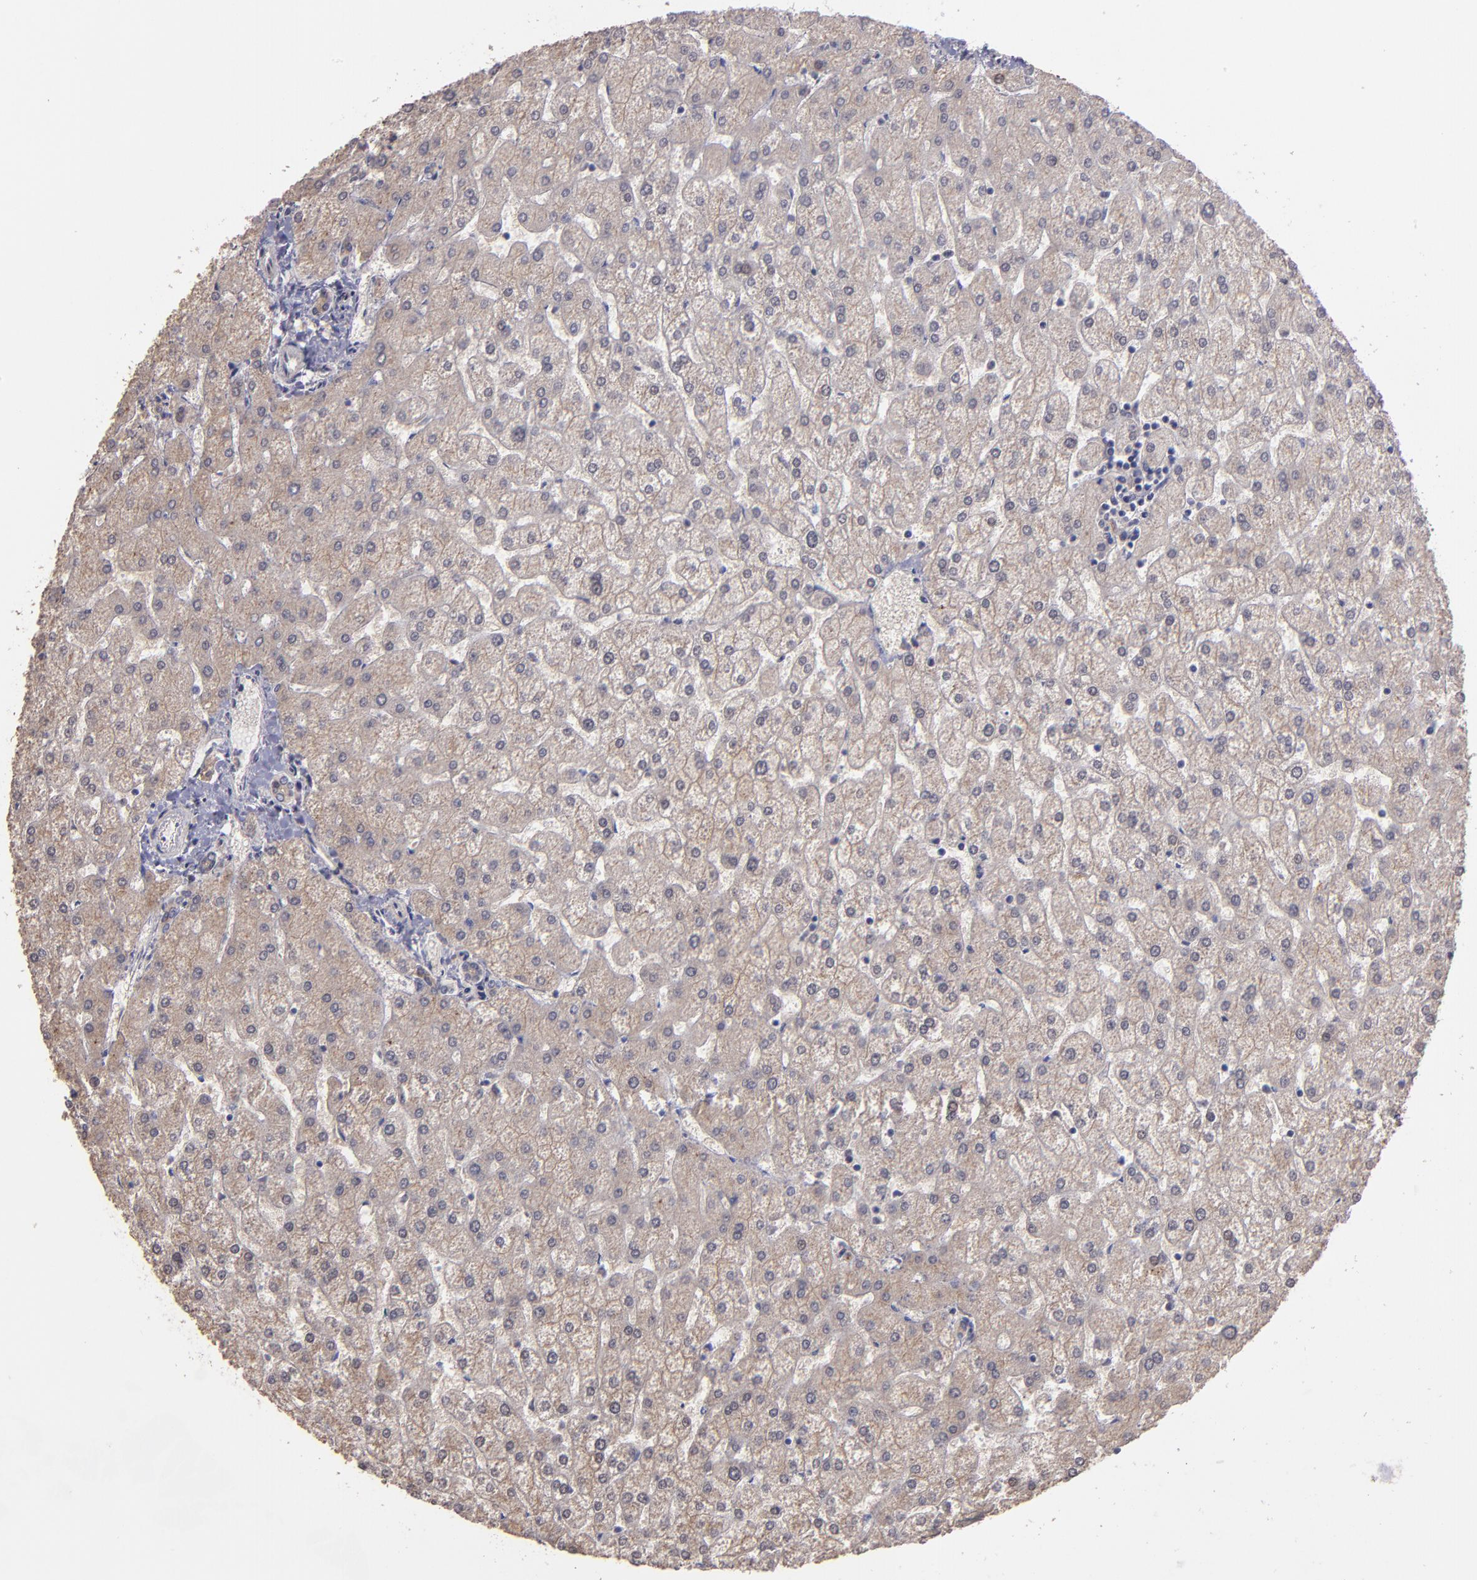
{"staining": {"intensity": "negative", "quantity": "none", "location": "none"}, "tissue": "liver", "cell_type": "Cholangiocytes", "image_type": "normal", "snomed": [{"axis": "morphology", "description": "Normal tissue, NOS"}, {"axis": "topography", "description": "Liver"}], "caption": "Immunohistochemical staining of normal human liver shows no significant staining in cholangiocytes. The staining was performed using DAB (3,3'-diaminobenzidine) to visualize the protein expression in brown, while the nuclei were stained in blue with hematoxylin (Magnification: 20x).", "gene": "SIPA1L1", "patient": {"sex": "female", "age": 32}}